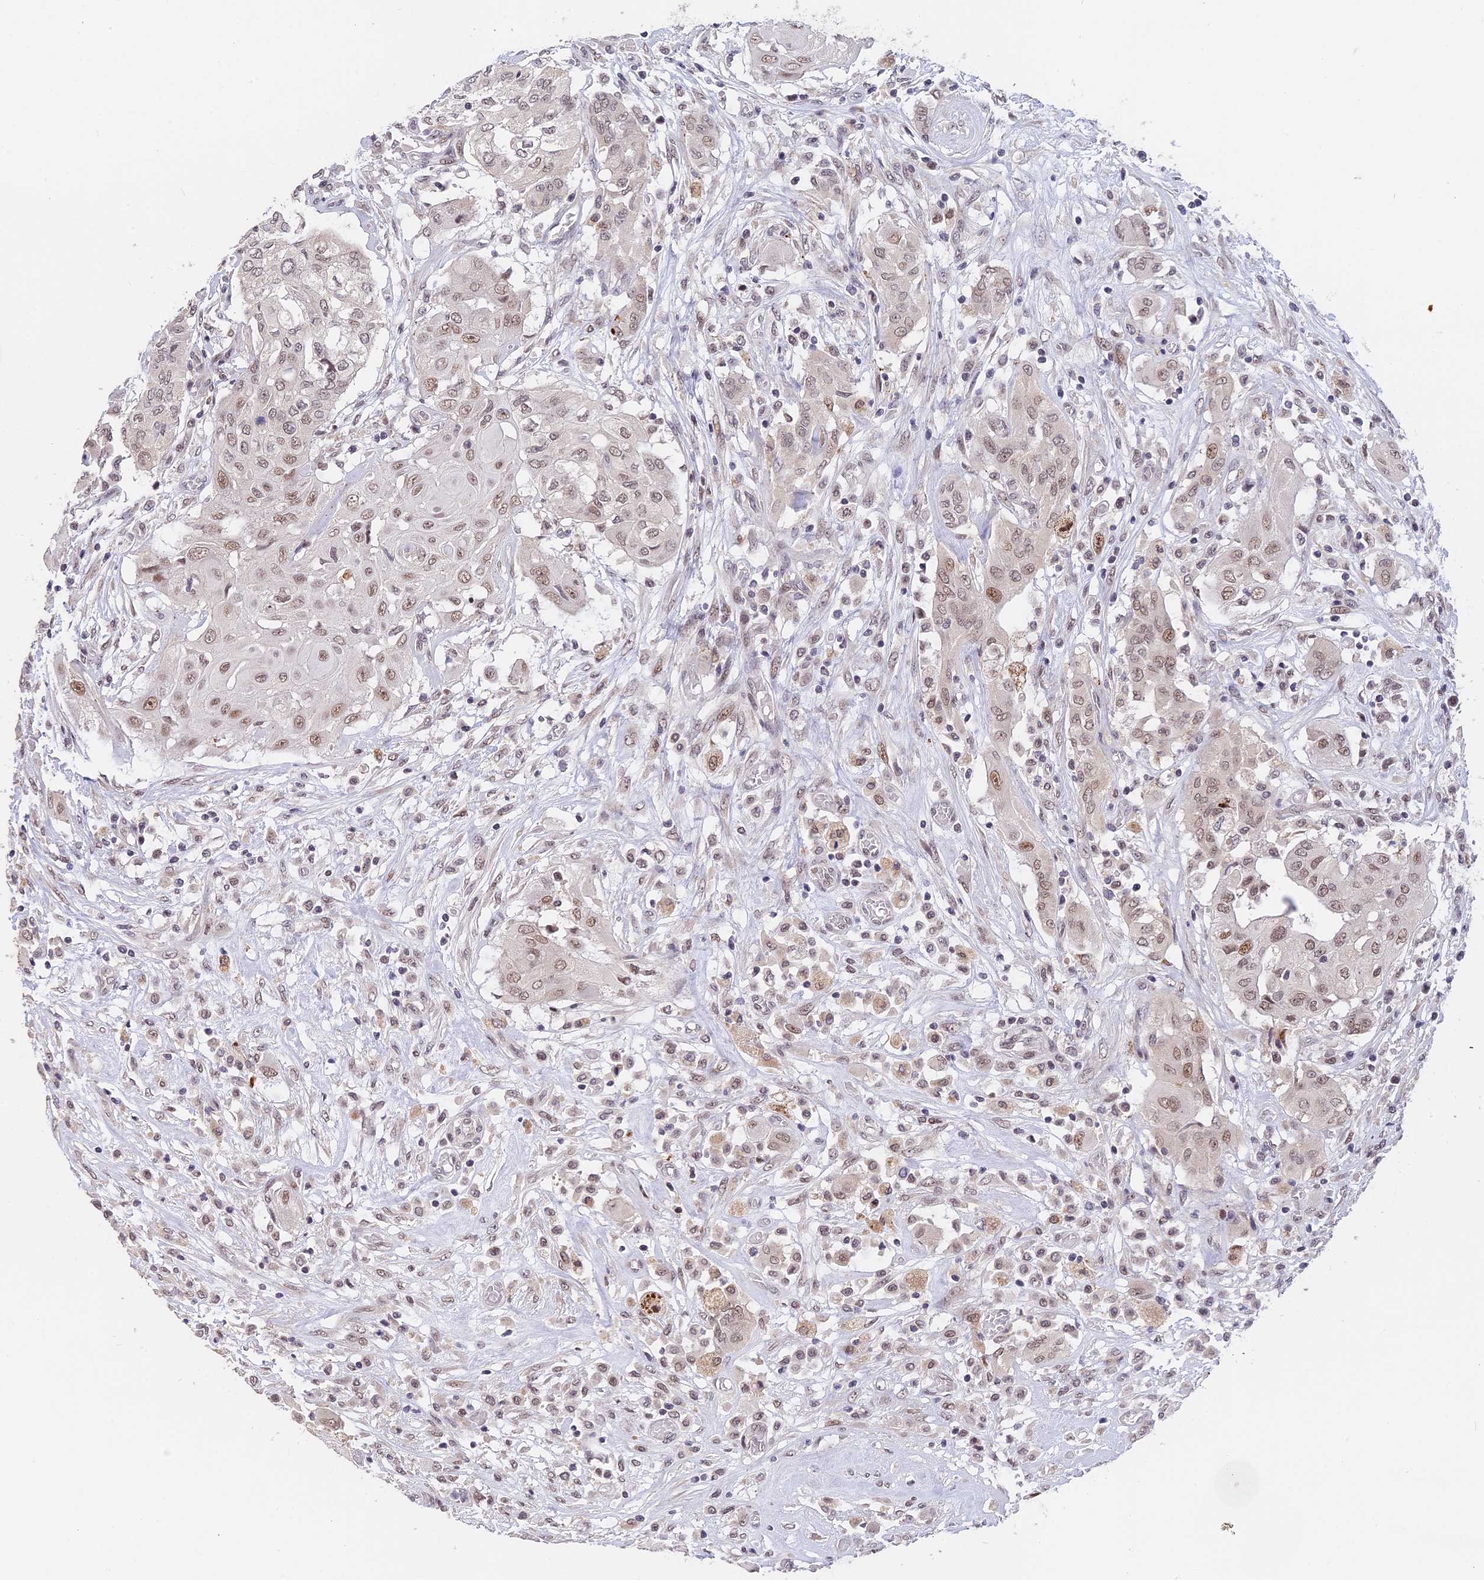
{"staining": {"intensity": "moderate", "quantity": "25%-75%", "location": "nuclear"}, "tissue": "thyroid cancer", "cell_type": "Tumor cells", "image_type": "cancer", "snomed": [{"axis": "morphology", "description": "Papillary adenocarcinoma, NOS"}, {"axis": "topography", "description": "Thyroid gland"}], "caption": "Immunohistochemistry of human papillary adenocarcinoma (thyroid) reveals medium levels of moderate nuclear positivity in approximately 25%-75% of tumor cells.", "gene": "POLR2C", "patient": {"sex": "female", "age": 59}}